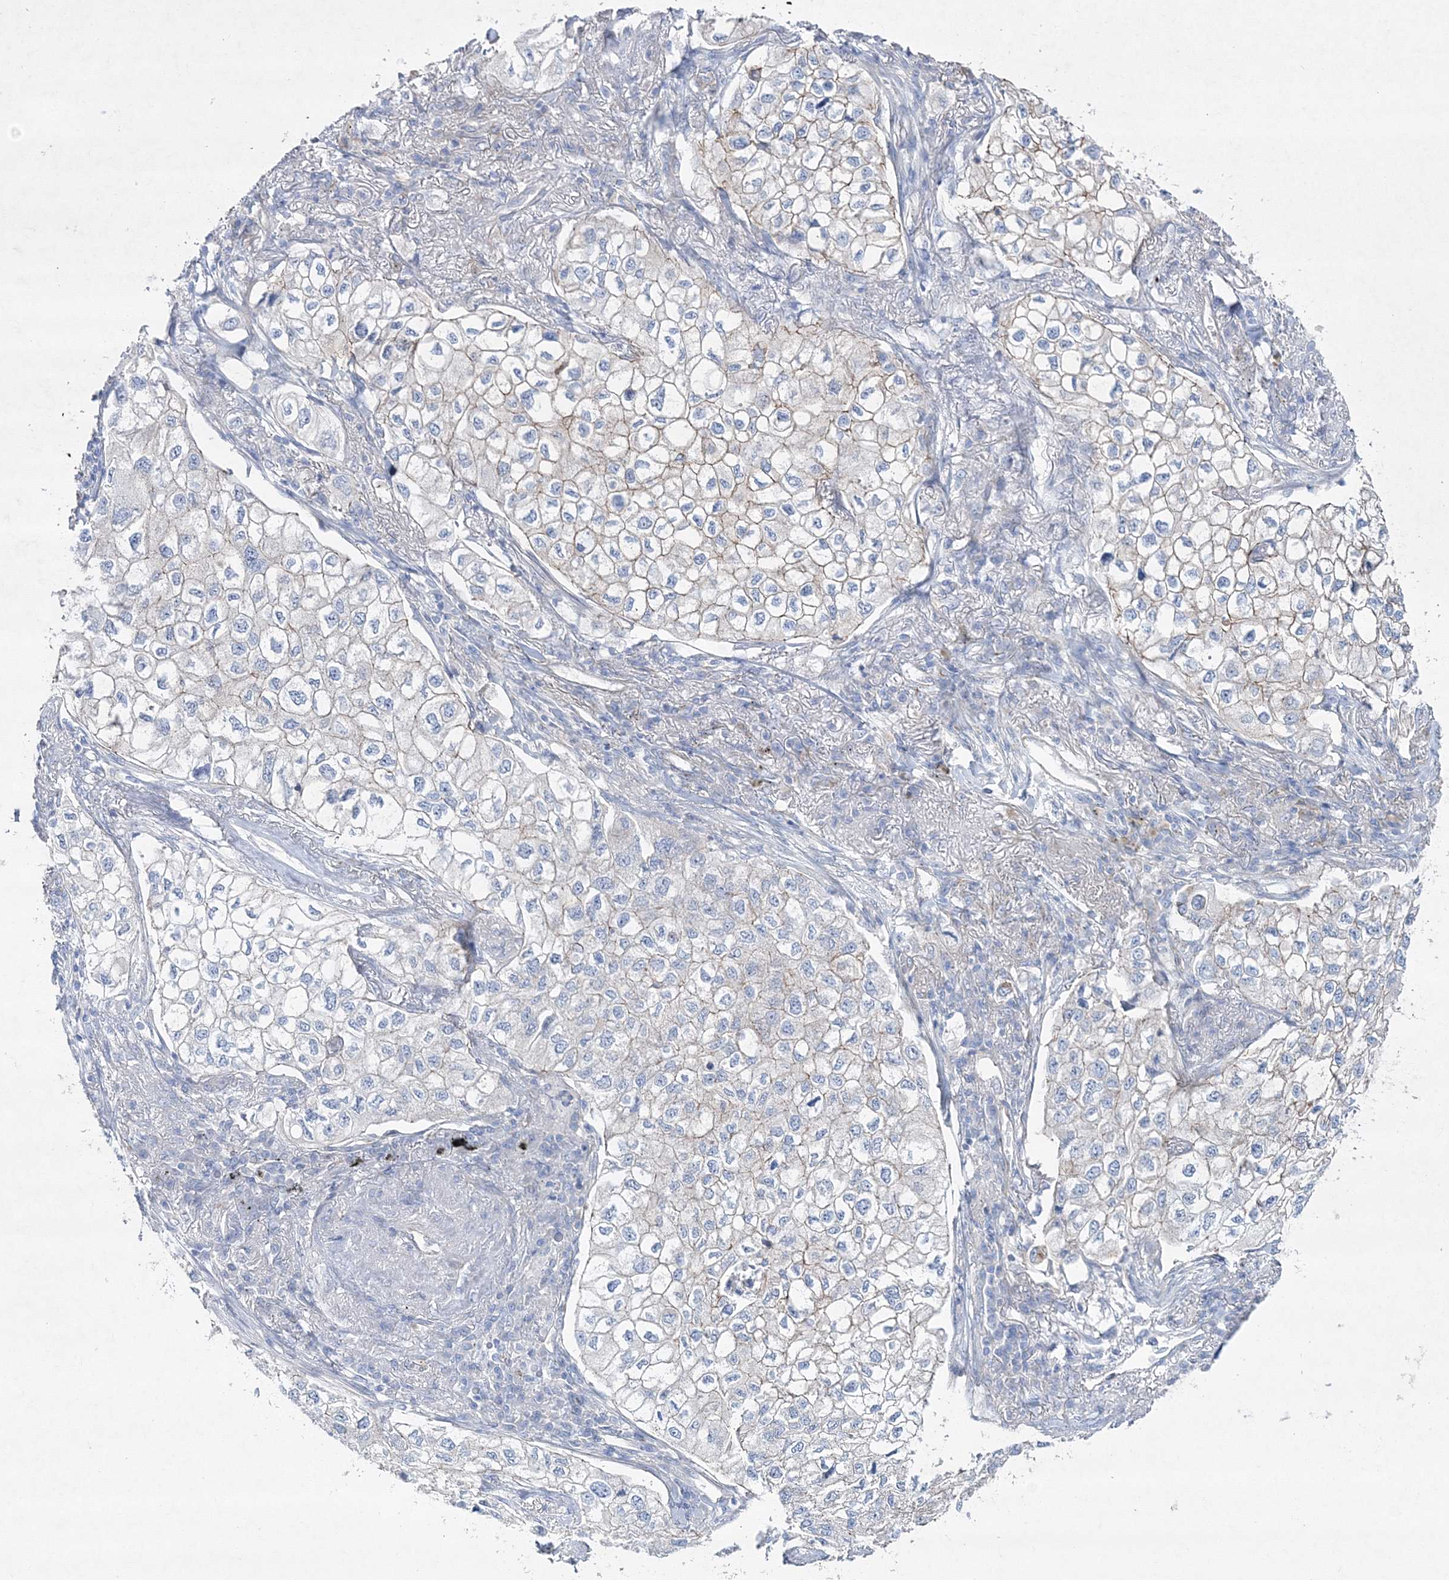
{"staining": {"intensity": "negative", "quantity": "none", "location": "none"}, "tissue": "lung cancer", "cell_type": "Tumor cells", "image_type": "cancer", "snomed": [{"axis": "morphology", "description": "Adenocarcinoma, NOS"}, {"axis": "topography", "description": "Lung"}], "caption": "The micrograph displays no staining of tumor cells in adenocarcinoma (lung).", "gene": "NAA40", "patient": {"sex": "male", "age": 63}}